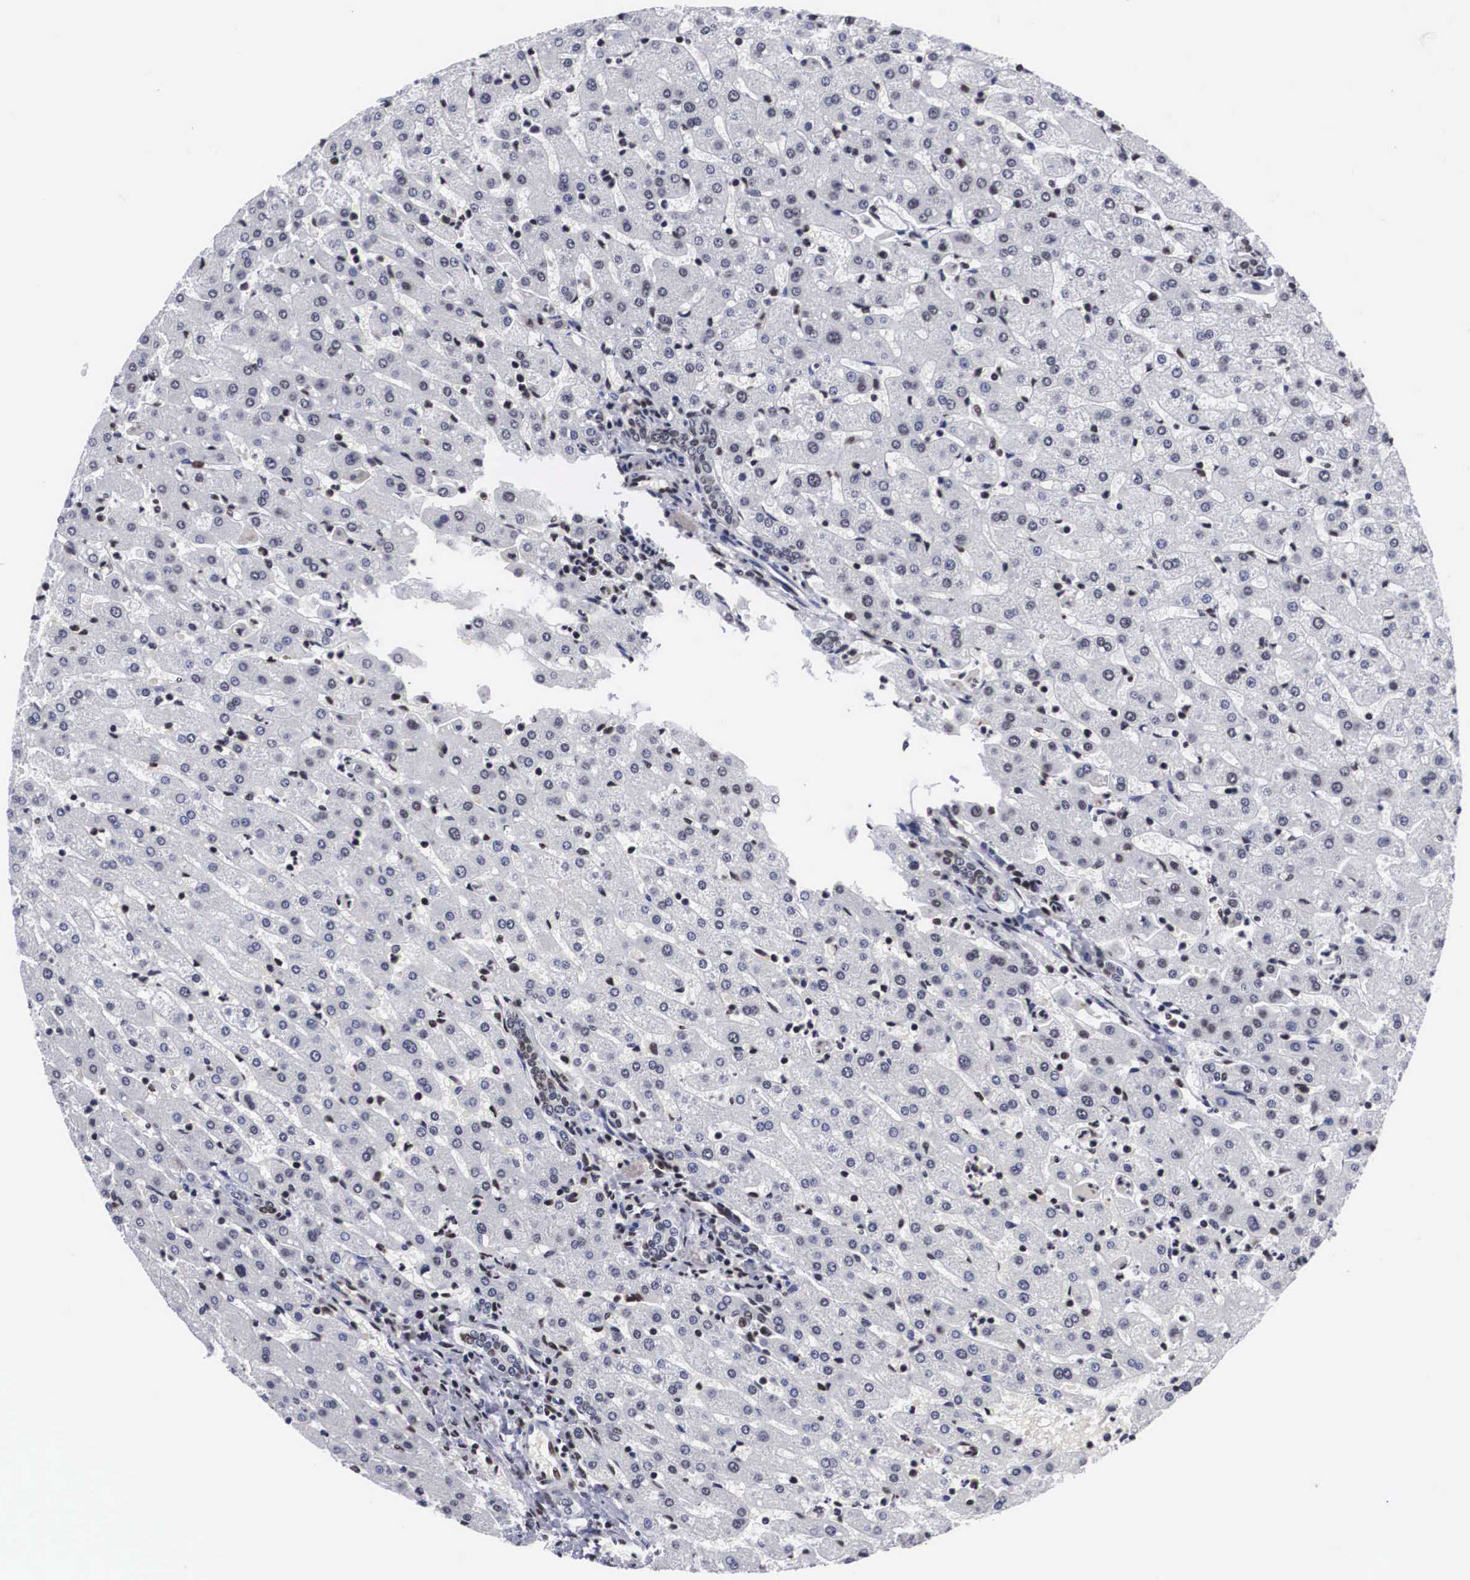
{"staining": {"intensity": "moderate", "quantity": ">75%", "location": "nuclear"}, "tissue": "liver", "cell_type": "Cholangiocytes", "image_type": "normal", "snomed": [{"axis": "morphology", "description": "Normal tissue, NOS"}, {"axis": "topography", "description": "Liver"}], "caption": "Immunohistochemical staining of normal liver displays moderate nuclear protein staining in about >75% of cholangiocytes. The staining is performed using DAB (3,3'-diaminobenzidine) brown chromogen to label protein expression. The nuclei are counter-stained blue using hematoxylin.", "gene": "ACIN1", "patient": {"sex": "female", "age": 30}}